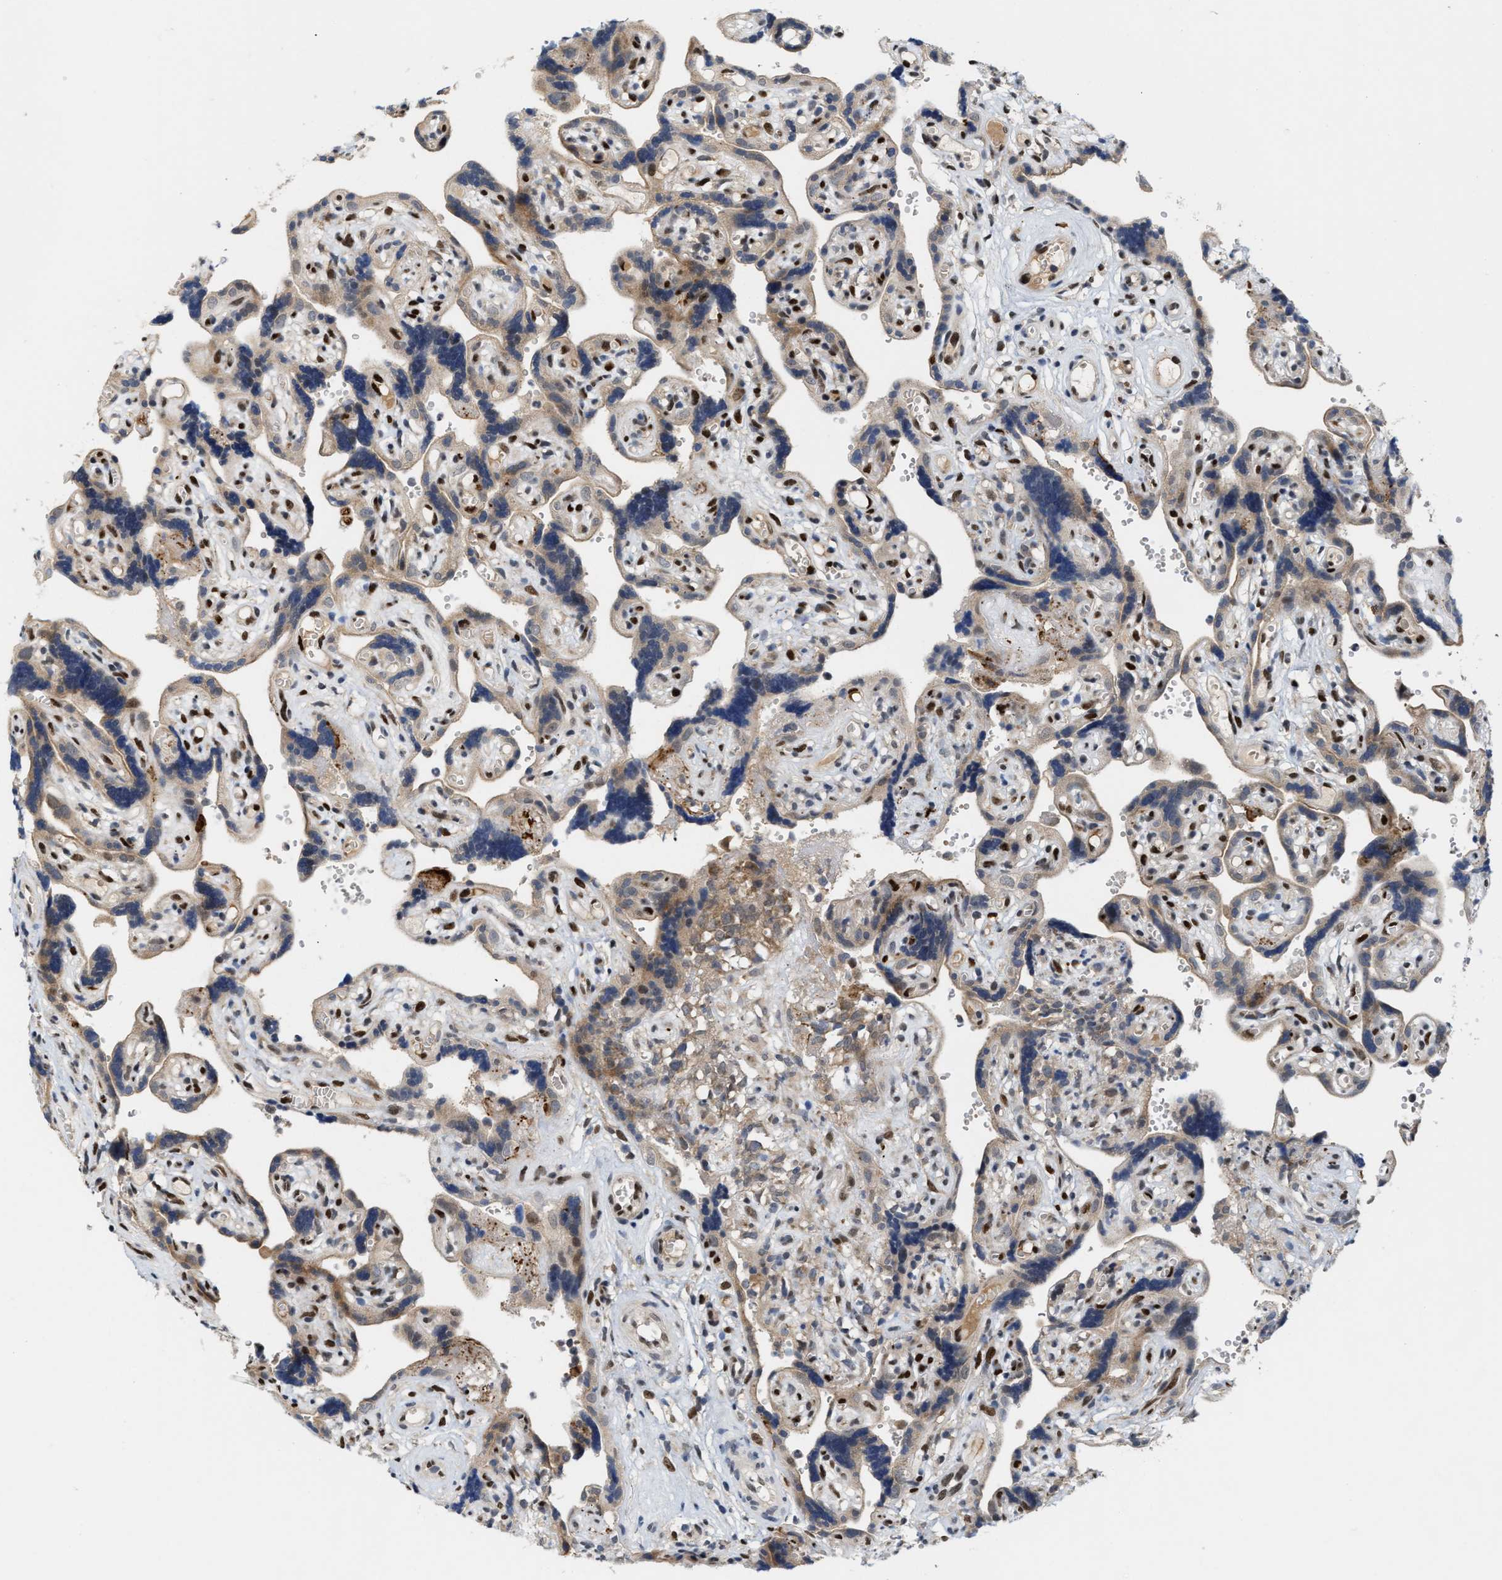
{"staining": {"intensity": "moderate", "quantity": ">75%", "location": "cytoplasmic/membranous,nuclear"}, "tissue": "placenta", "cell_type": "Decidual cells", "image_type": "normal", "snomed": [{"axis": "morphology", "description": "Normal tissue, NOS"}, {"axis": "topography", "description": "Placenta"}], "caption": "IHC photomicrograph of normal placenta stained for a protein (brown), which displays medium levels of moderate cytoplasmic/membranous,nuclear expression in about >75% of decidual cells.", "gene": "TCF4", "patient": {"sex": "female", "age": 30}}